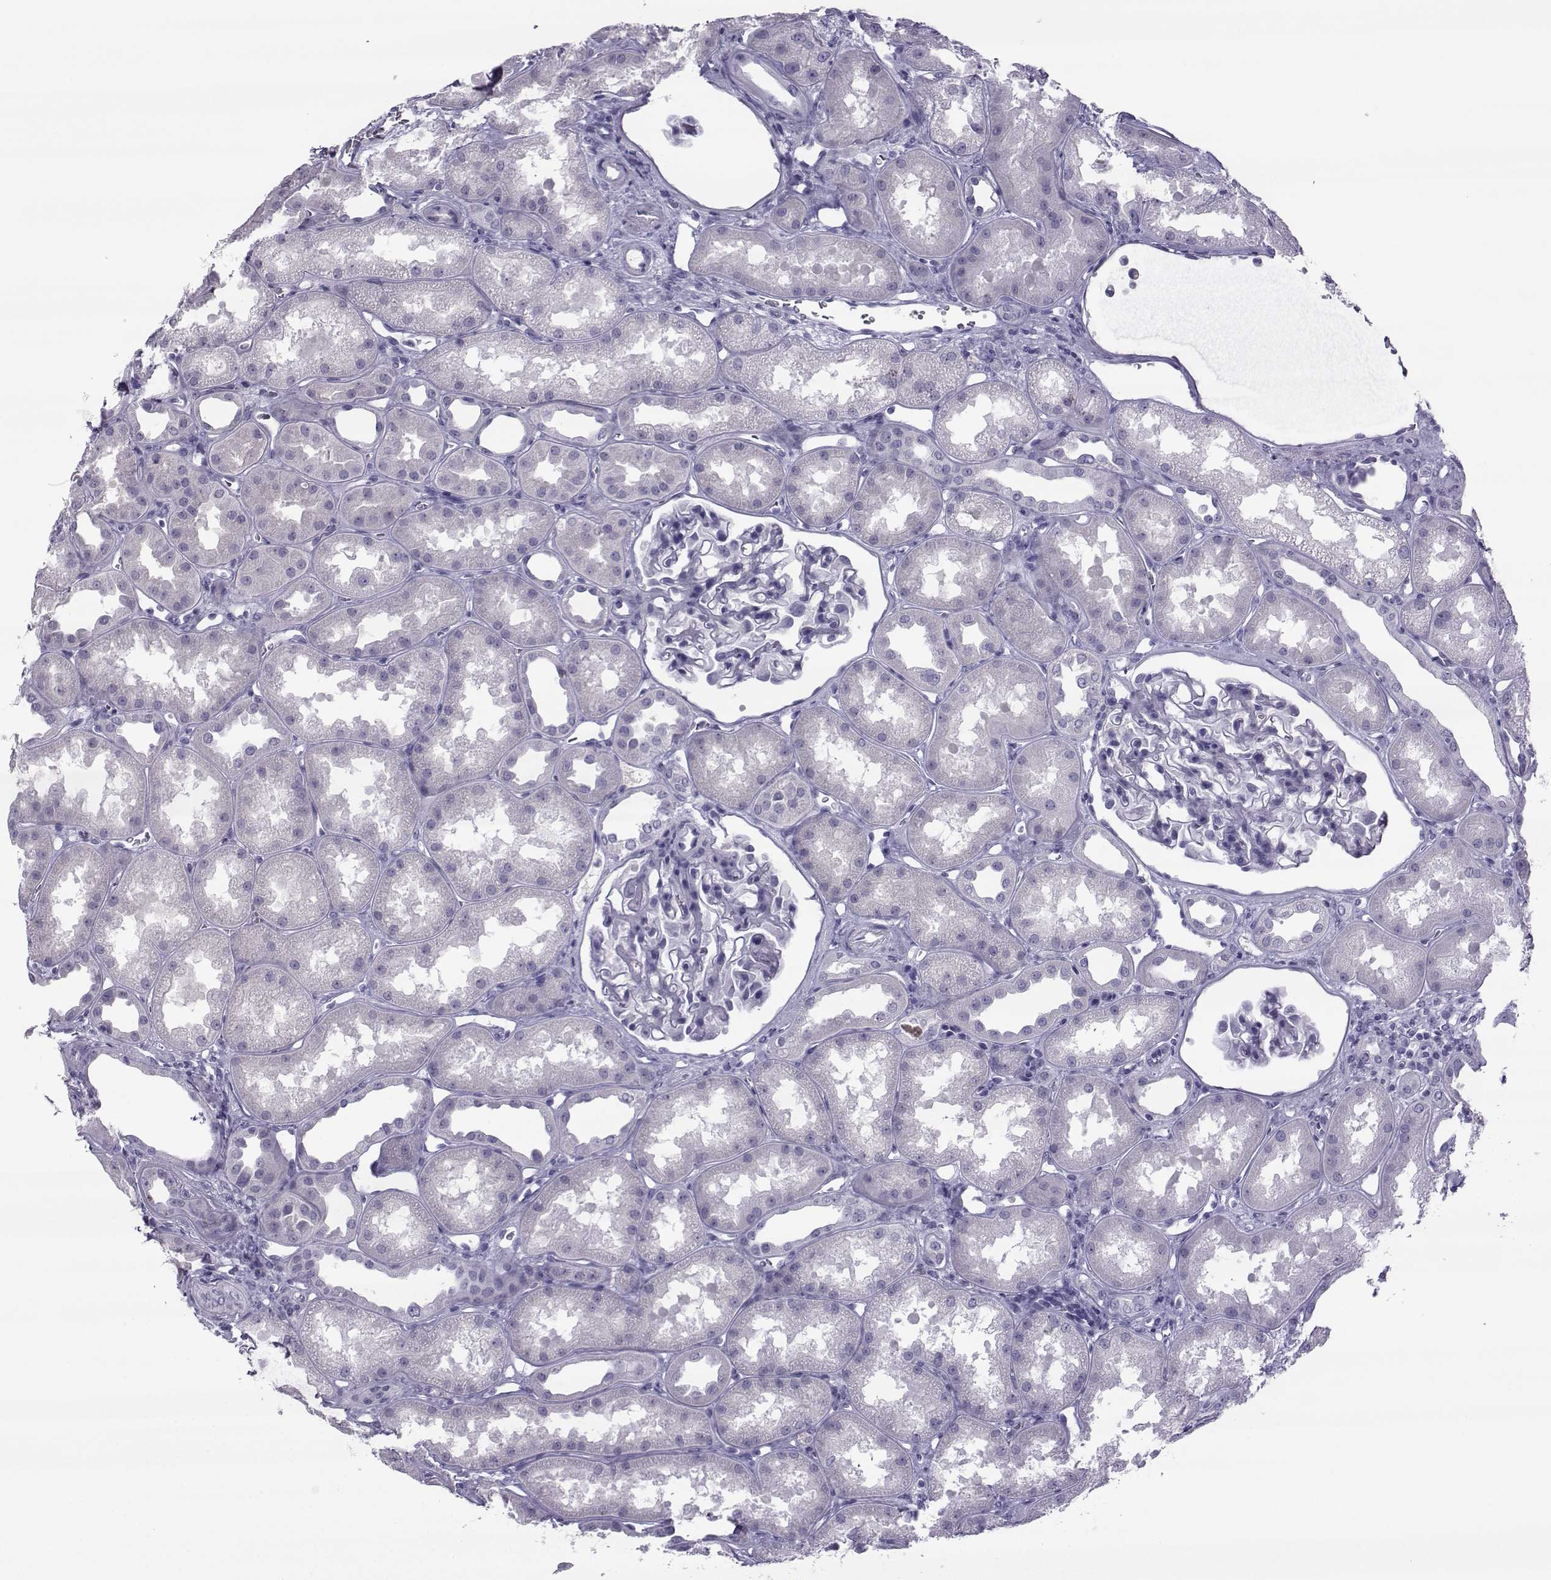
{"staining": {"intensity": "negative", "quantity": "none", "location": "none"}, "tissue": "kidney", "cell_type": "Cells in glomeruli", "image_type": "normal", "snomed": [{"axis": "morphology", "description": "Normal tissue, NOS"}, {"axis": "topography", "description": "Kidney"}], "caption": "Cells in glomeruli show no significant protein positivity in unremarkable kidney. (Brightfield microscopy of DAB (3,3'-diaminobenzidine) immunohistochemistry (IHC) at high magnification).", "gene": "ARMC2", "patient": {"sex": "male", "age": 61}}